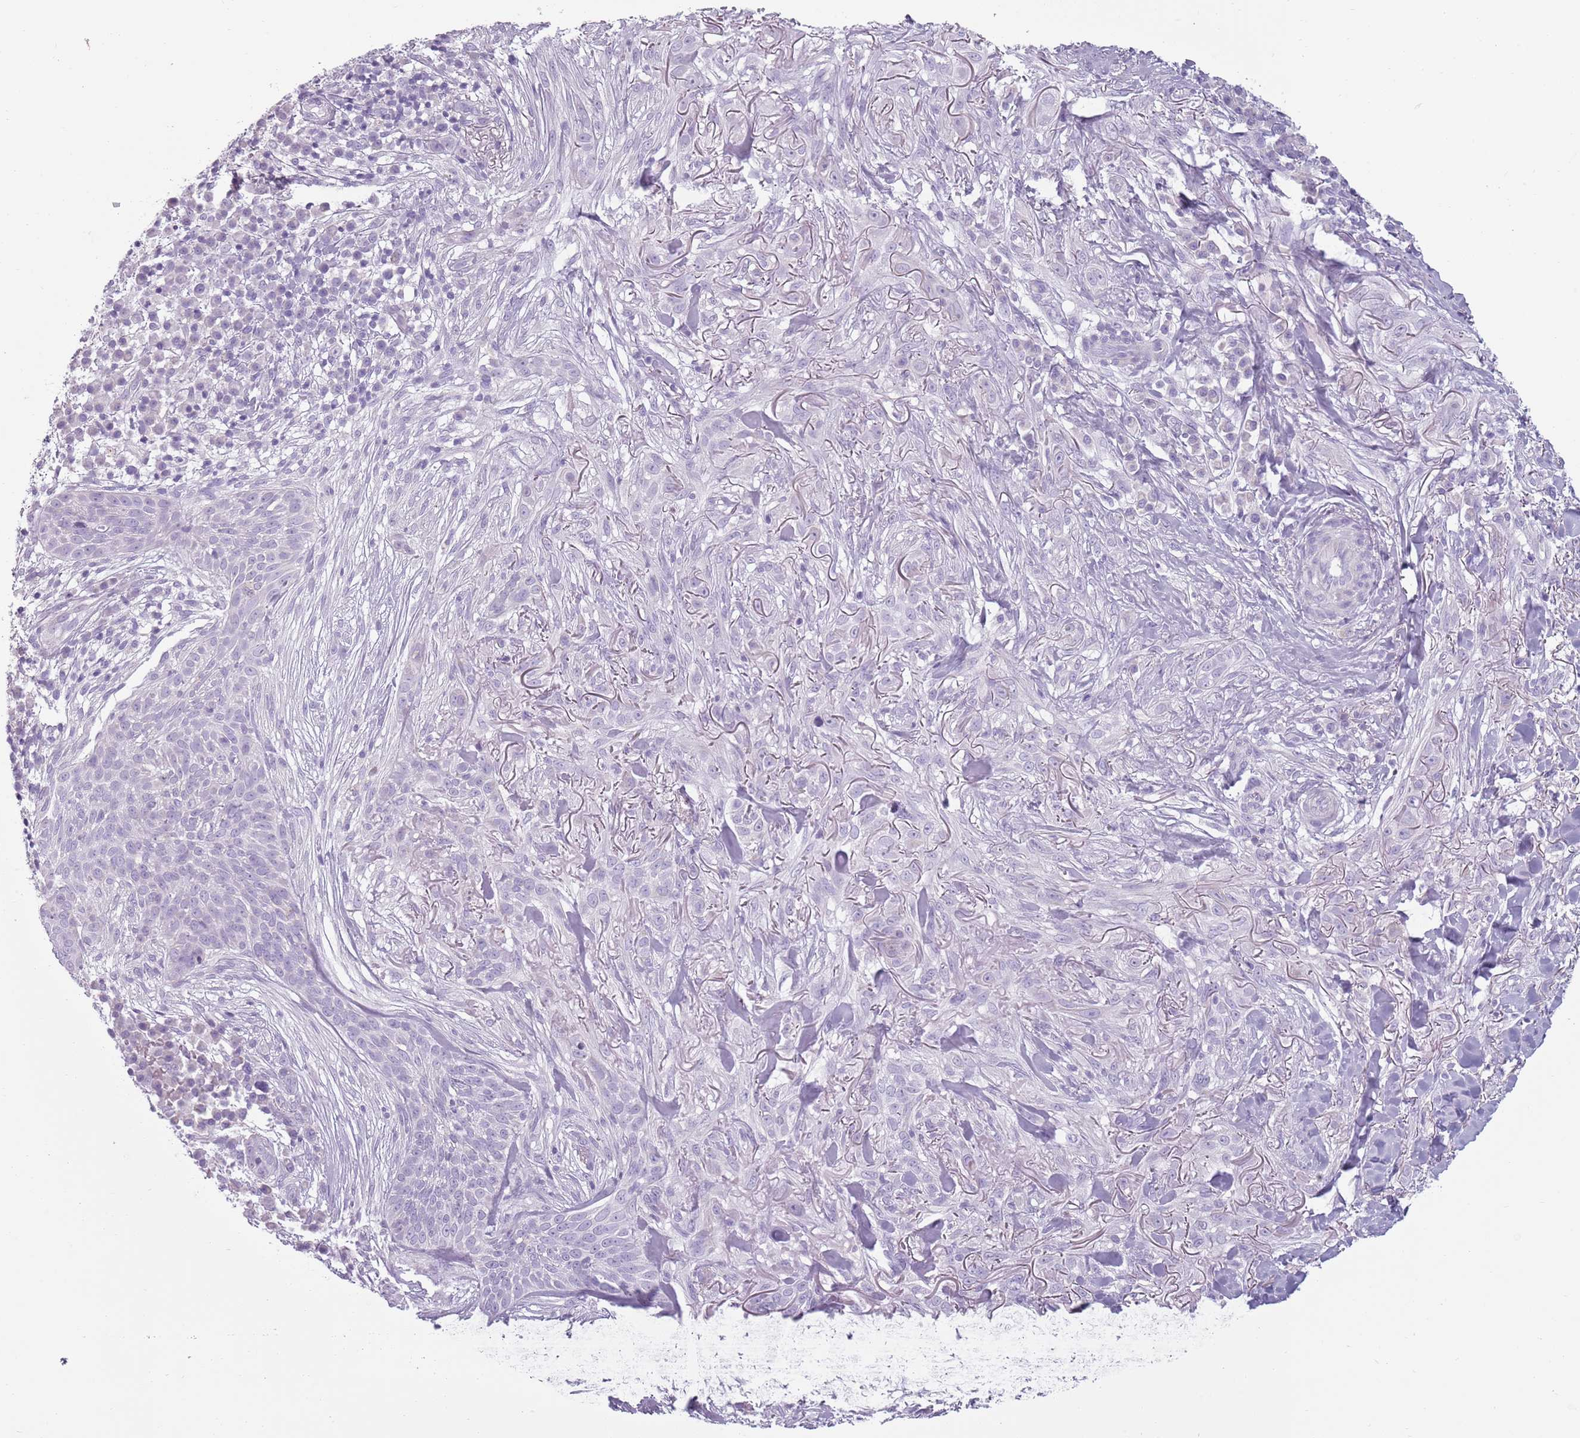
{"staining": {"intensity": "negative", "quantity": "none", "location": "none"}, "tissue": "skin cancer", "cell_type": "Tumor cells", "image_type": "cancer", "snomed": [{"axis": "morphology", "description": "Basal cell carcinoma"}, {"axis": "topography", "description": "Skin"}], "caption": "Immunohistochemistry (IHC) micrograph of human skin basal cell carcinoma stained for a protein (brown), which exhibits no staining in tumor cells. (DAB (3,3'-diaminobenzidine) immunohistochemistry (IHC), high magnification).", "gene": "MEGF8", "patient": {"sex": "male", "age": 72}}